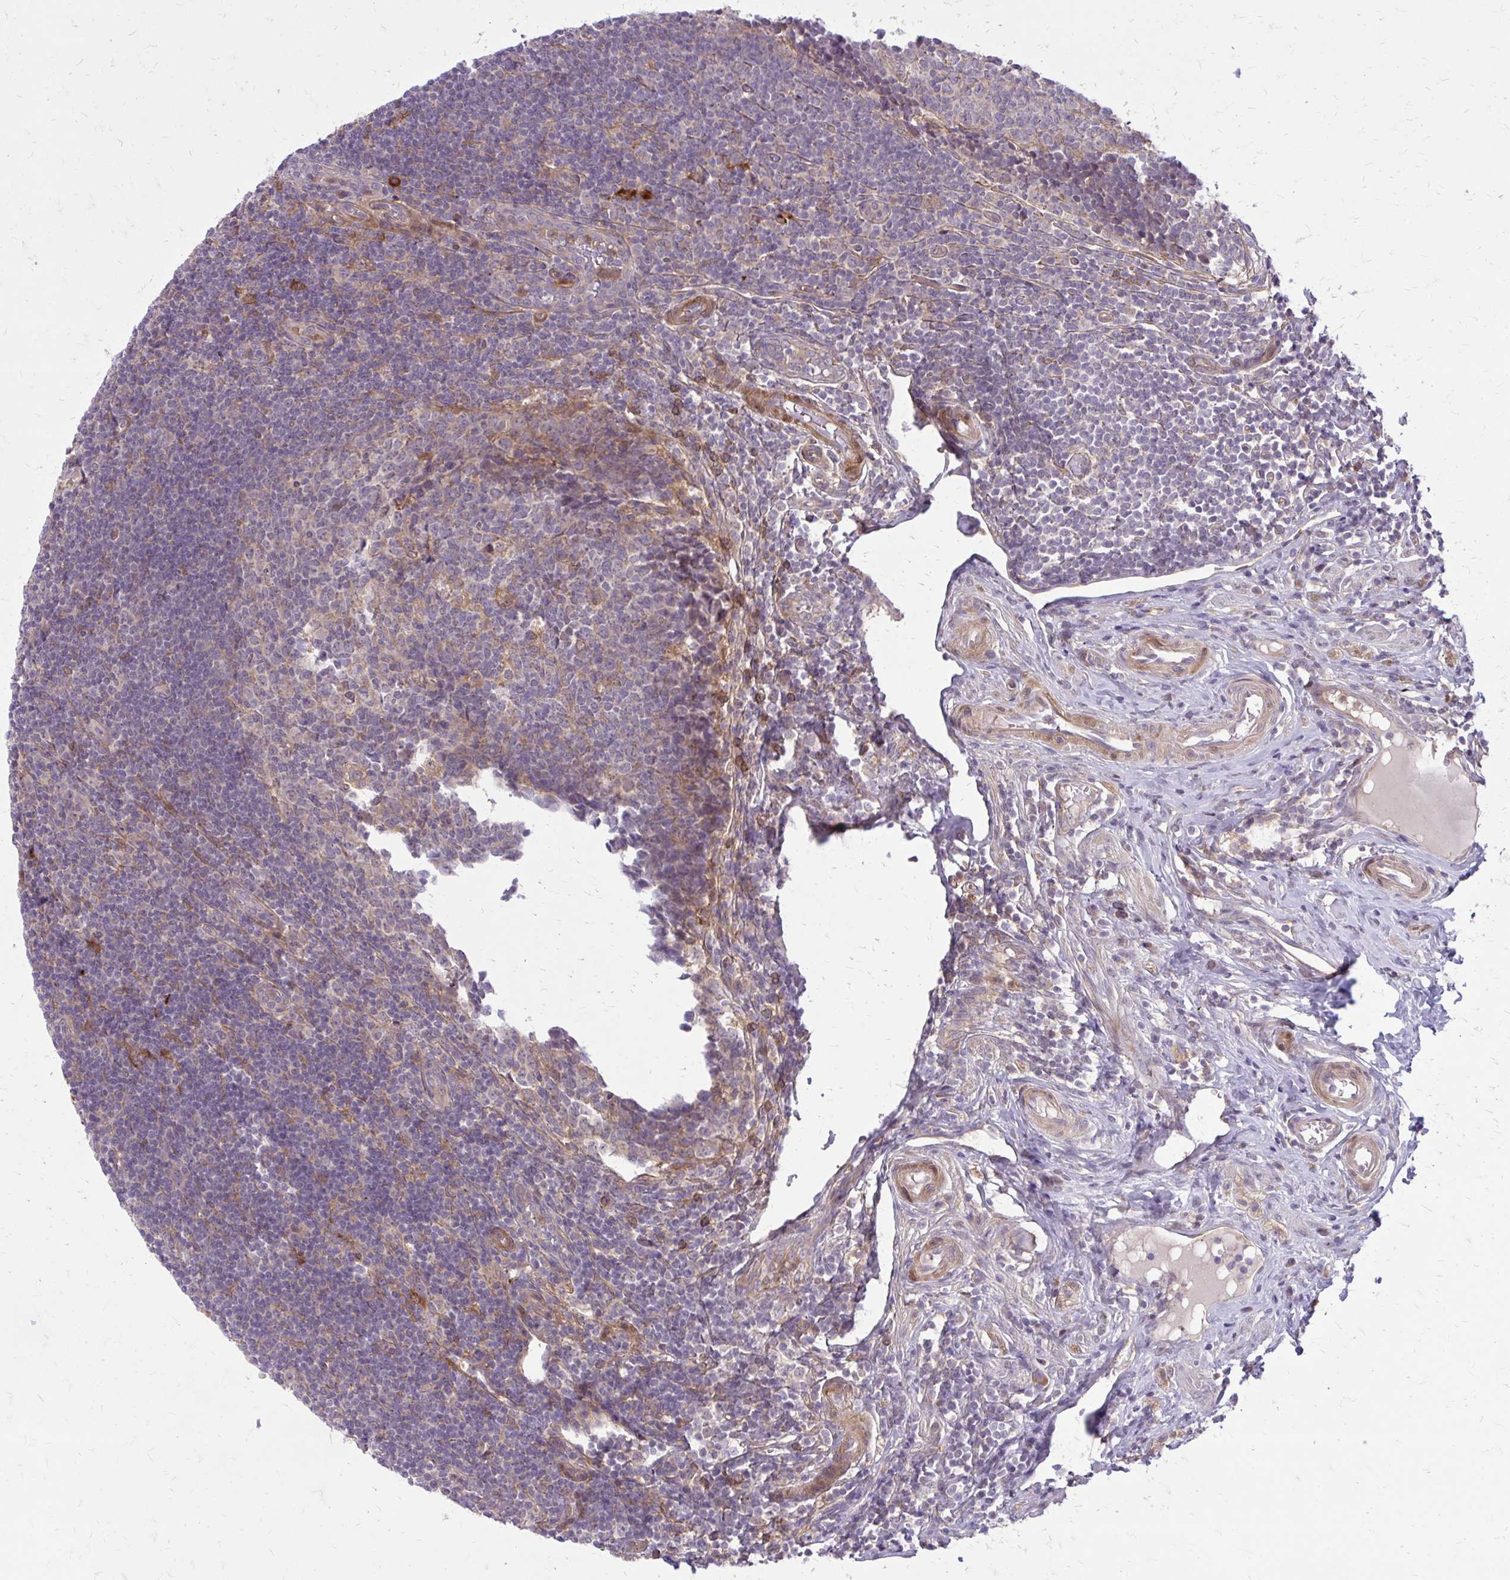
{"staining": {"intensity": "moderate", "quantity": ">75%", "location": "cytoplasmic/membranous"}, "tissue": "appendix", "cell_type": "Glandular cells", "image_type": "normal", "snomed": [{"axis": "morphology", "description": "Normal tissue, NOS"}, {"axis": "topography", "description": "Appendix"}], "caption": "IHC of unremarkable human appendix reveals medium levels of moderate cytoplasmic/membranous staining in approximately >75% of glandular cells.", "gene": "OXNAD1", "patient": {"sex": "male", "age": 18}}